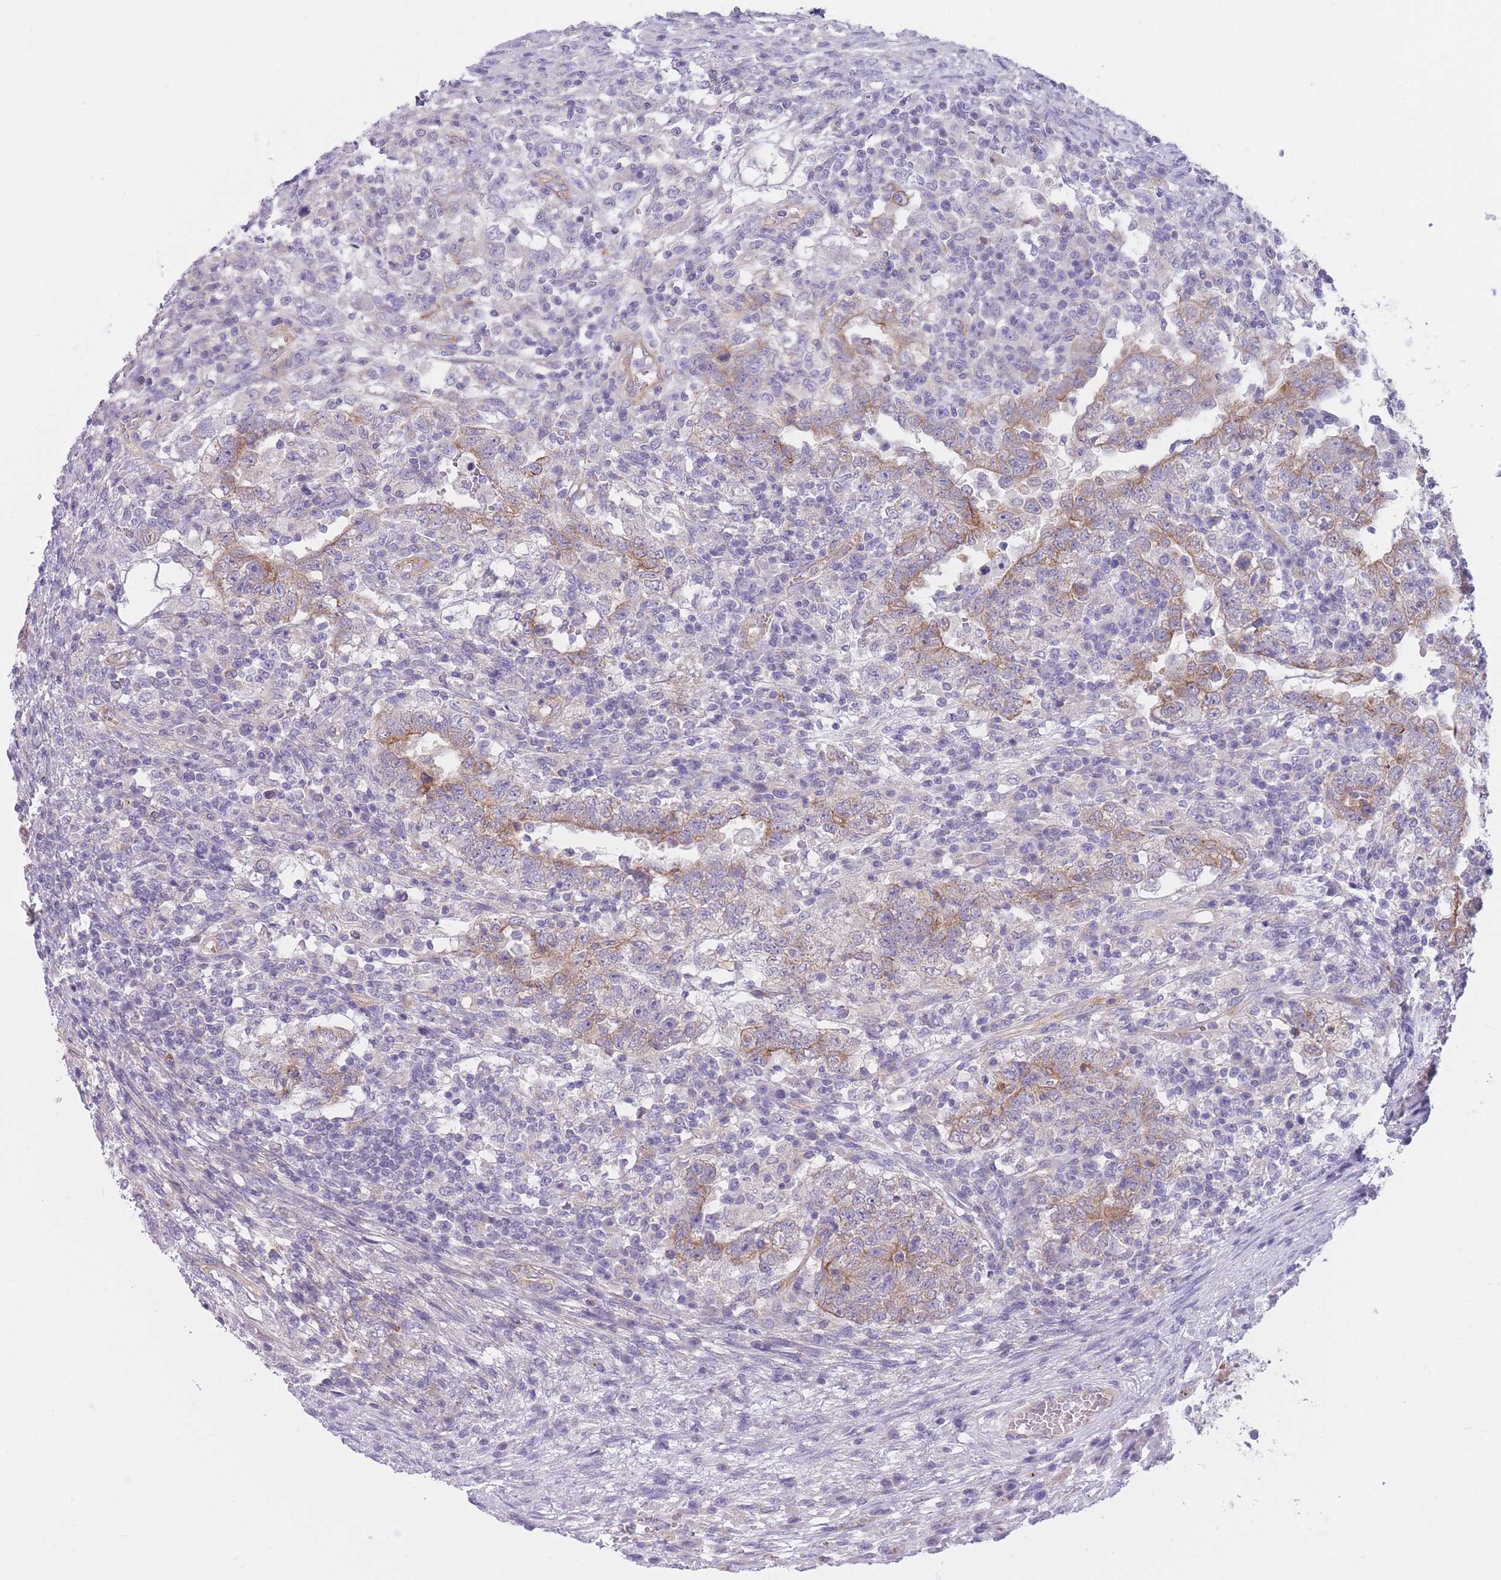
{"staining": {"intensity": "moderate", "quantity": "<25%", "location": "cytoplasmic/membranous"}, "tissue": "testis cancer", "cell_type": "Tumor cells", "image_type": "cancer", "snomed": [{"axis": "morphology", "description": "Carcinoma, Embryonal, NOS"}, {"axis": "topography", "description": "Testis"}], "caption": "A low amount of moderate cytoplasmic/membranous positivity is identified in about <25% of tumor cells in testis embryonal carcinoma tissue. (DAB = brown stain, brightfield microscopy at high magnification).", "gene": "SERPINB3", "patient": {"sex": "male", "age": 26}}